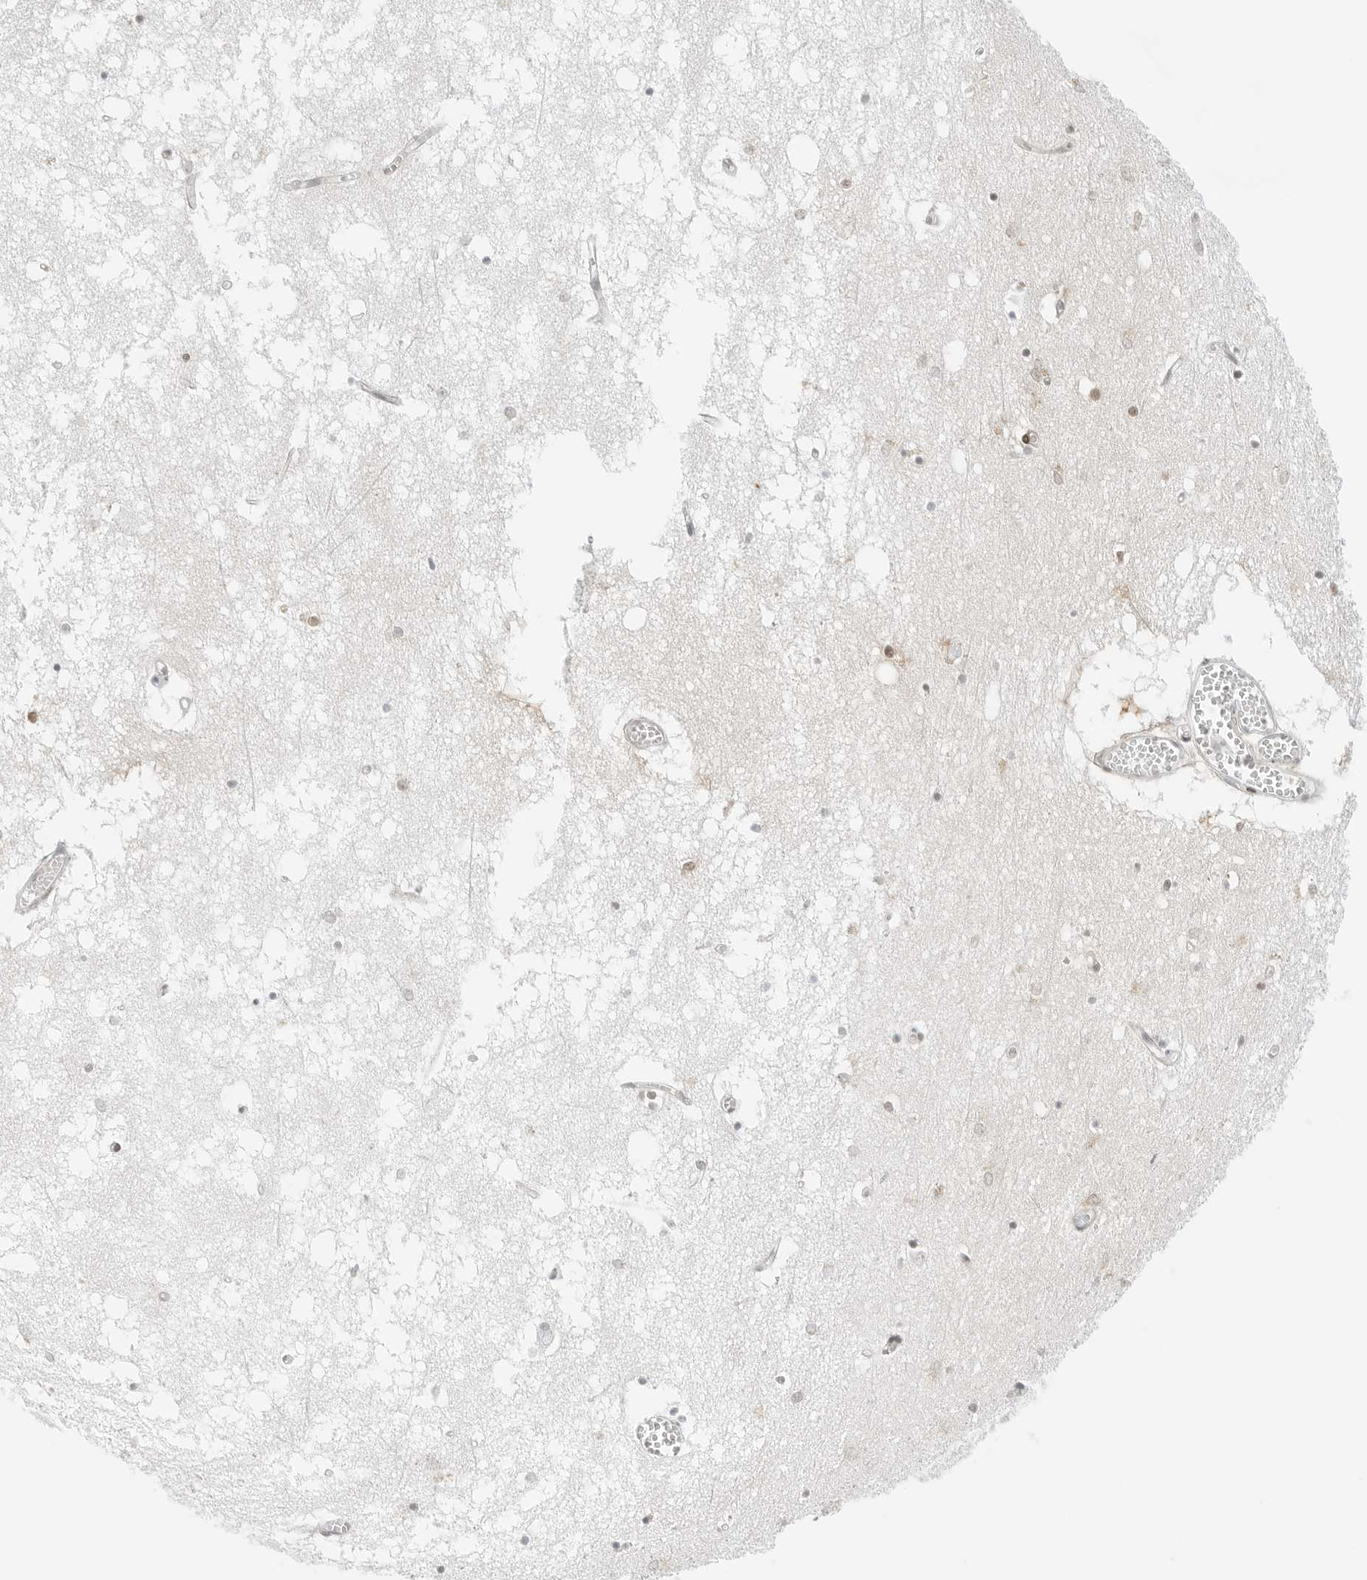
{"staining": {"intensity": "strong", "quantity": "25%-75%", "location": "nuclear"}, "tissue": "hippocampus", "cell_type": "Glial cells", "image_type": "normal", "snomed": [{"axis": "morphology", "description": "Normal tissue, NOS"}, {"axis": "topography", "description": "Hippocampus"}], "caption": "Brown immunohistochemical staining in normal human hippocampus displays strong nuclear expression in approximately 25%-75% of glial cells.", "gene": "CRTC2", "patient": {"sex": "male", "age": 70}}